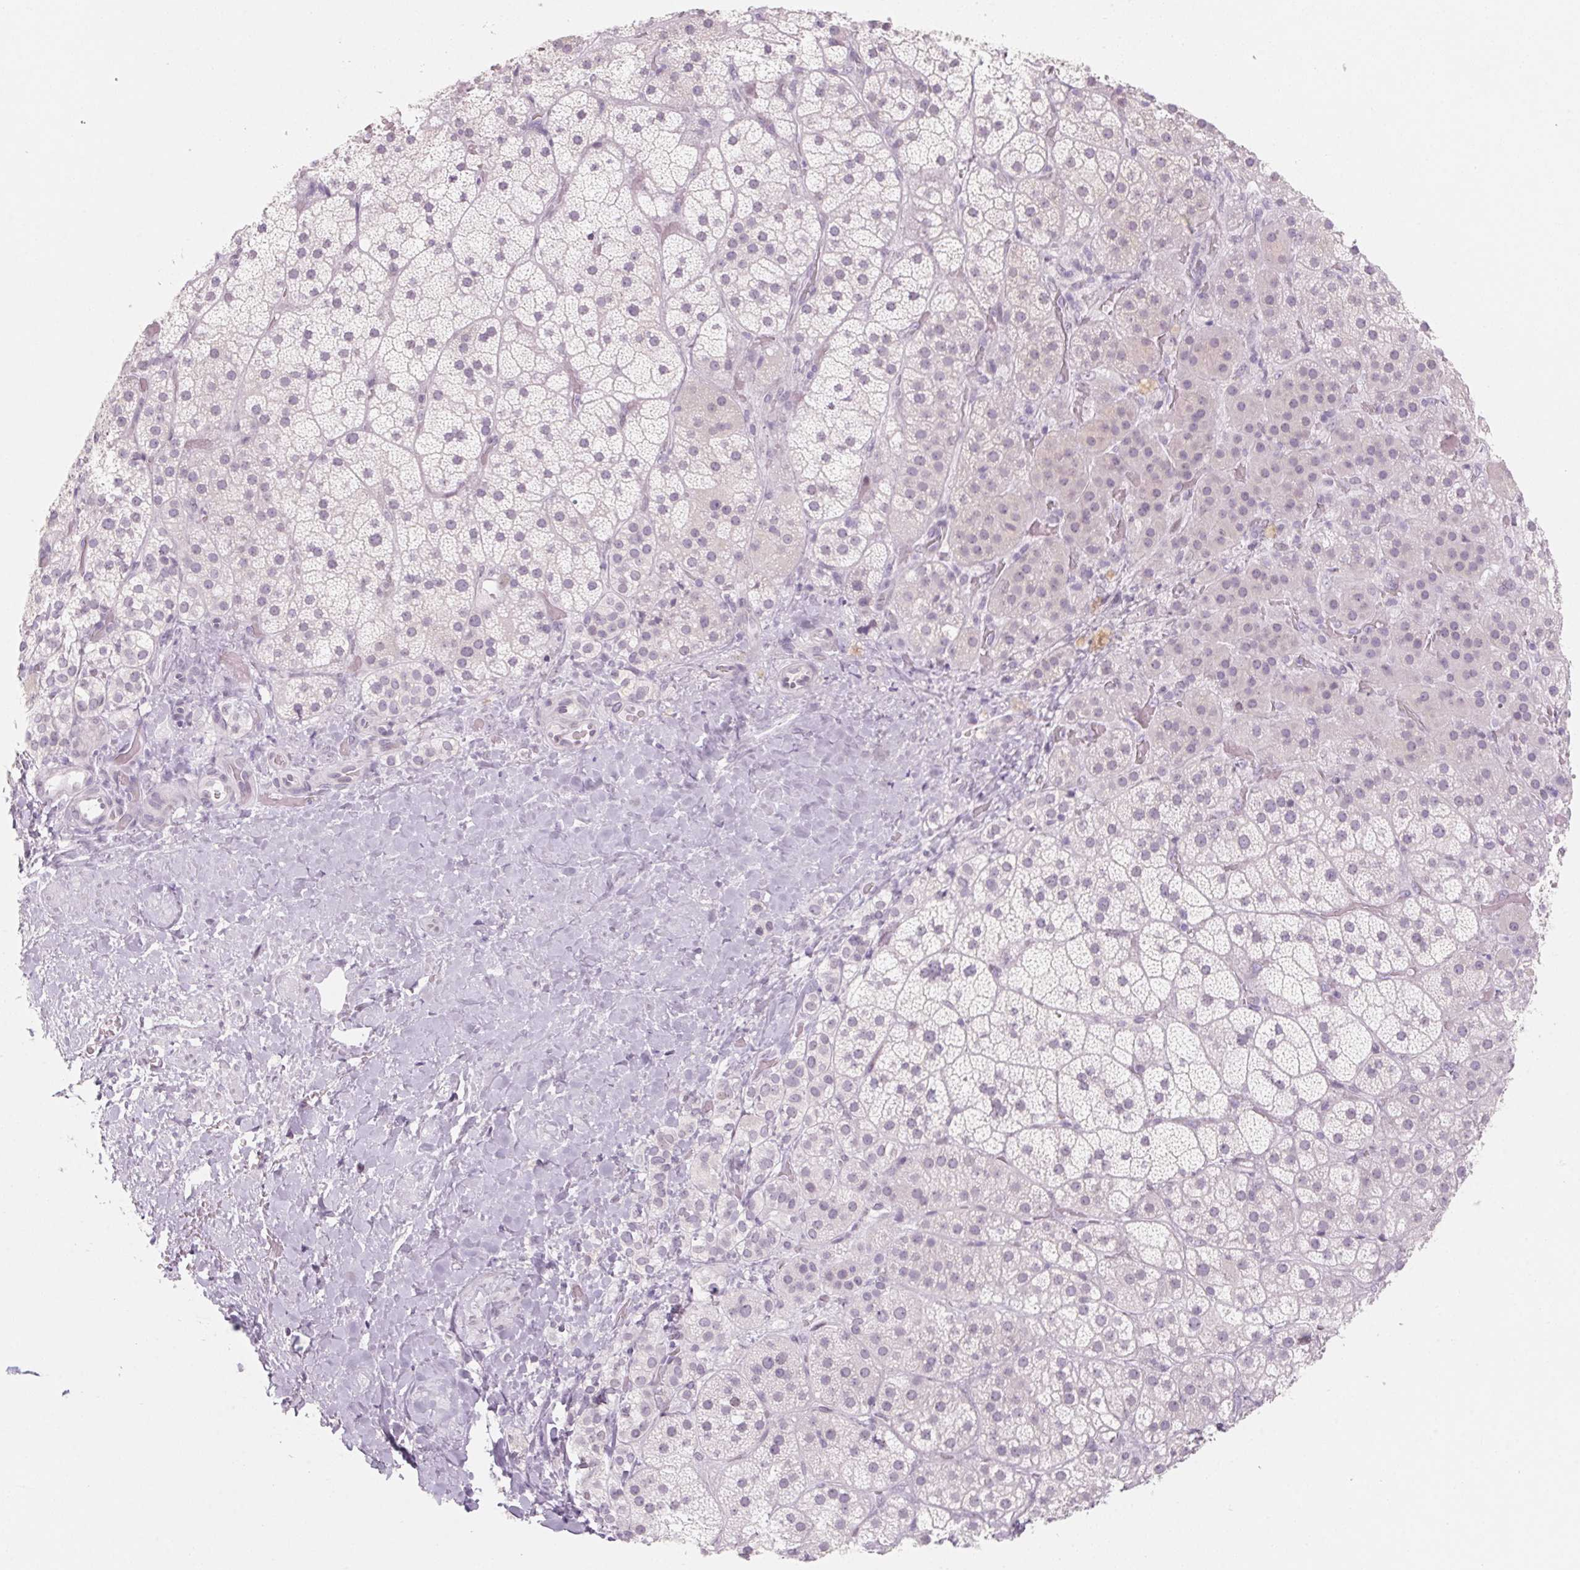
{"staining": {"intensity": "negative", "quantity": "none", "location": "none"}, "tissue": "adrenal gland", "cell_type": "Glandular cells", "image_type": "normal", "snomed": [{"axis": "morphology", "description": "Normal tissue, NOS"}, {"axis": "topography", "description": "Adrenal gland"}], "caption": "An image of human adrenal gland is negative for staining in glandular cells. (DAB (3,3'-diaminobenzidine) immunohistochemistry (IHC) visualized using brightfield microscopy, high magnification).", "gene": "KCNQ2", "patient": {"sex": "male", "age": 57}}